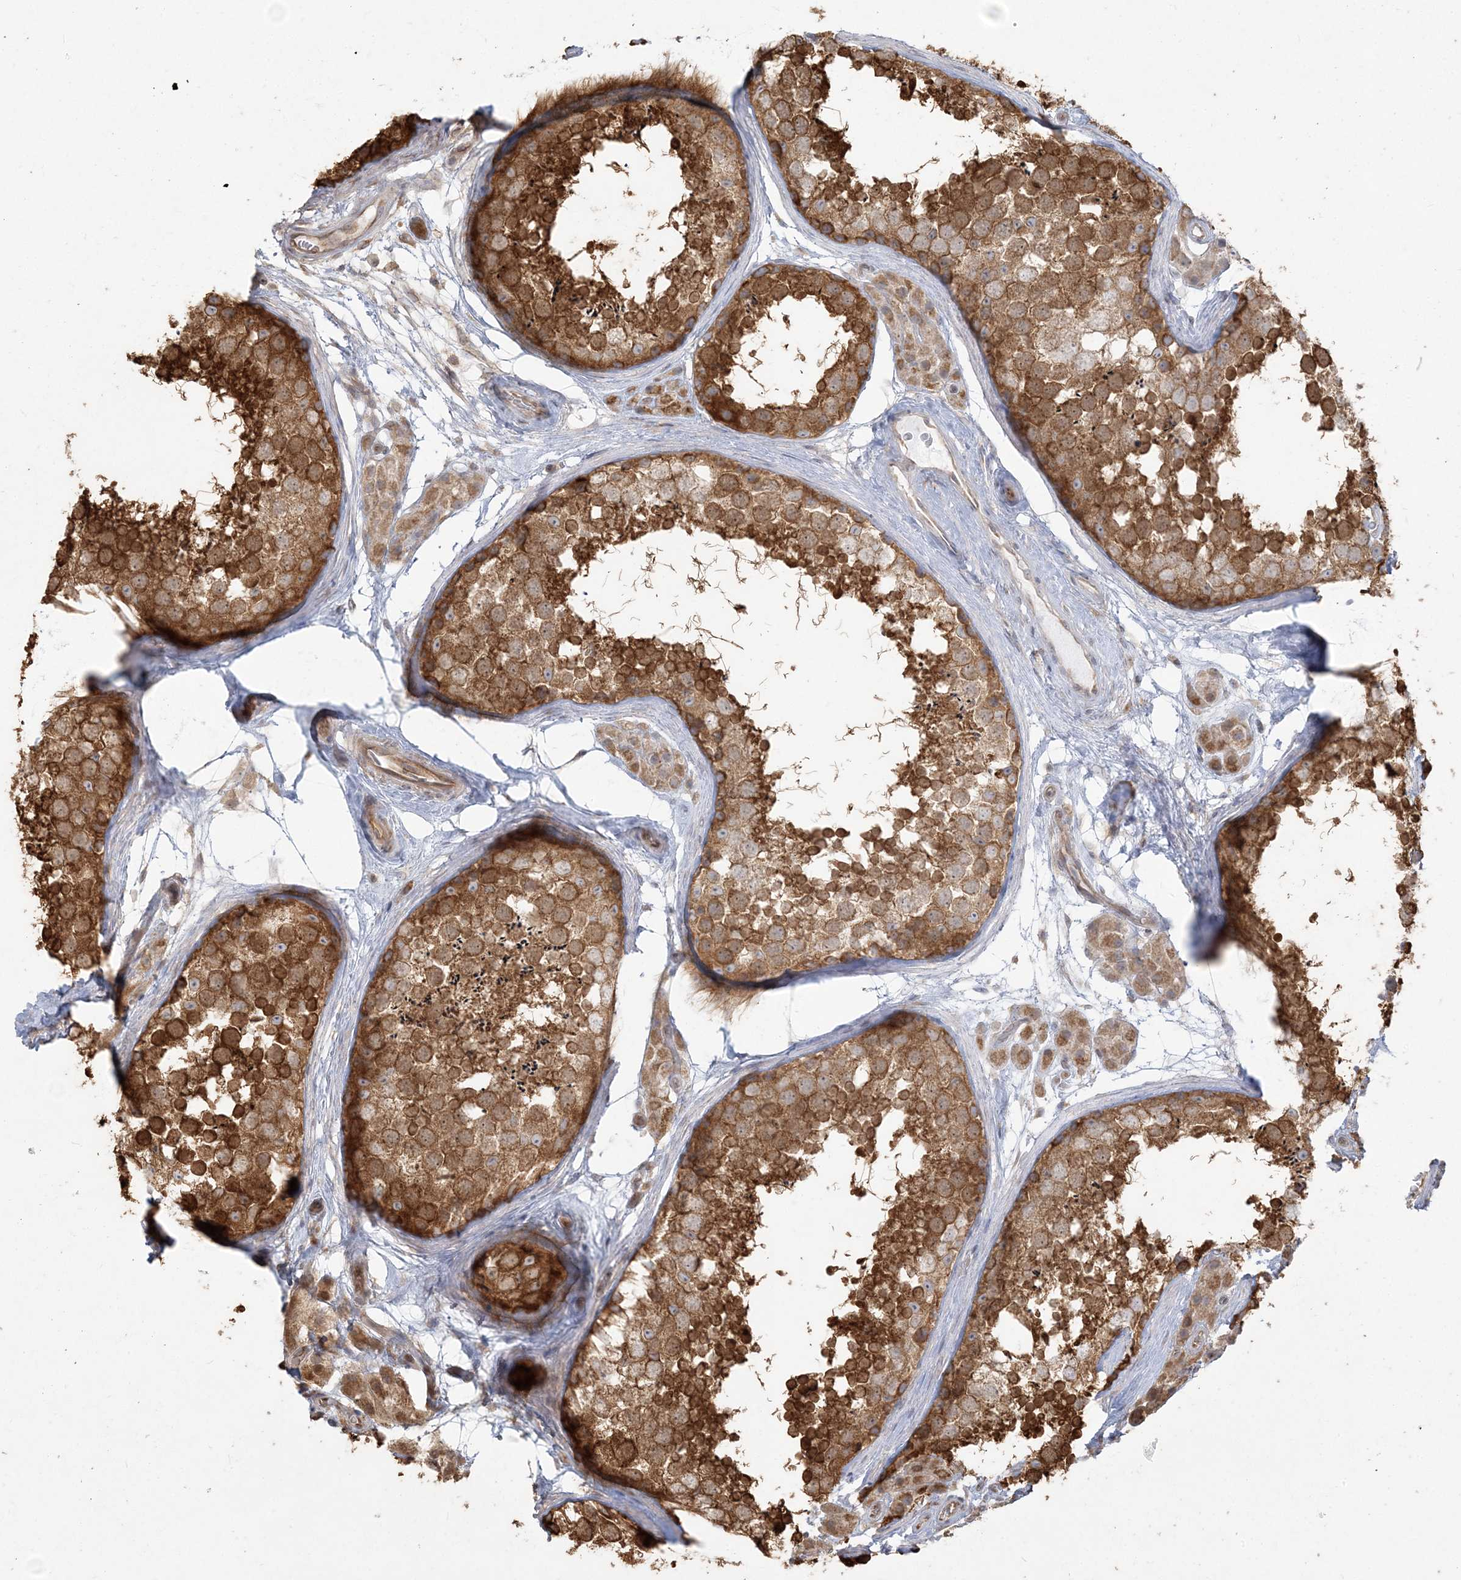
{"staining": {"intensity": "strong", "quantity": ">75%", "location": "cytoplasmic/membranous"}, "tissue": "testis", "cell_type": "Cells in seminiferous ducts", "image_type": "normal", "snomed": [{"axis": "morphology", "description": "Normal tissue, NOS"}, {"axis": "topography", "description": "Testis"}], "caption": "Immunohistochemistry (DAB (3,3'-diaminobenzidine)) staining of unremarkable human testis shows strong cytoplasmic/membranous protein positivity in about >75% of cells in seminiferous ducts.", "gene": "ZC3H6", "patient": {"sex": "male", "age": 56}}